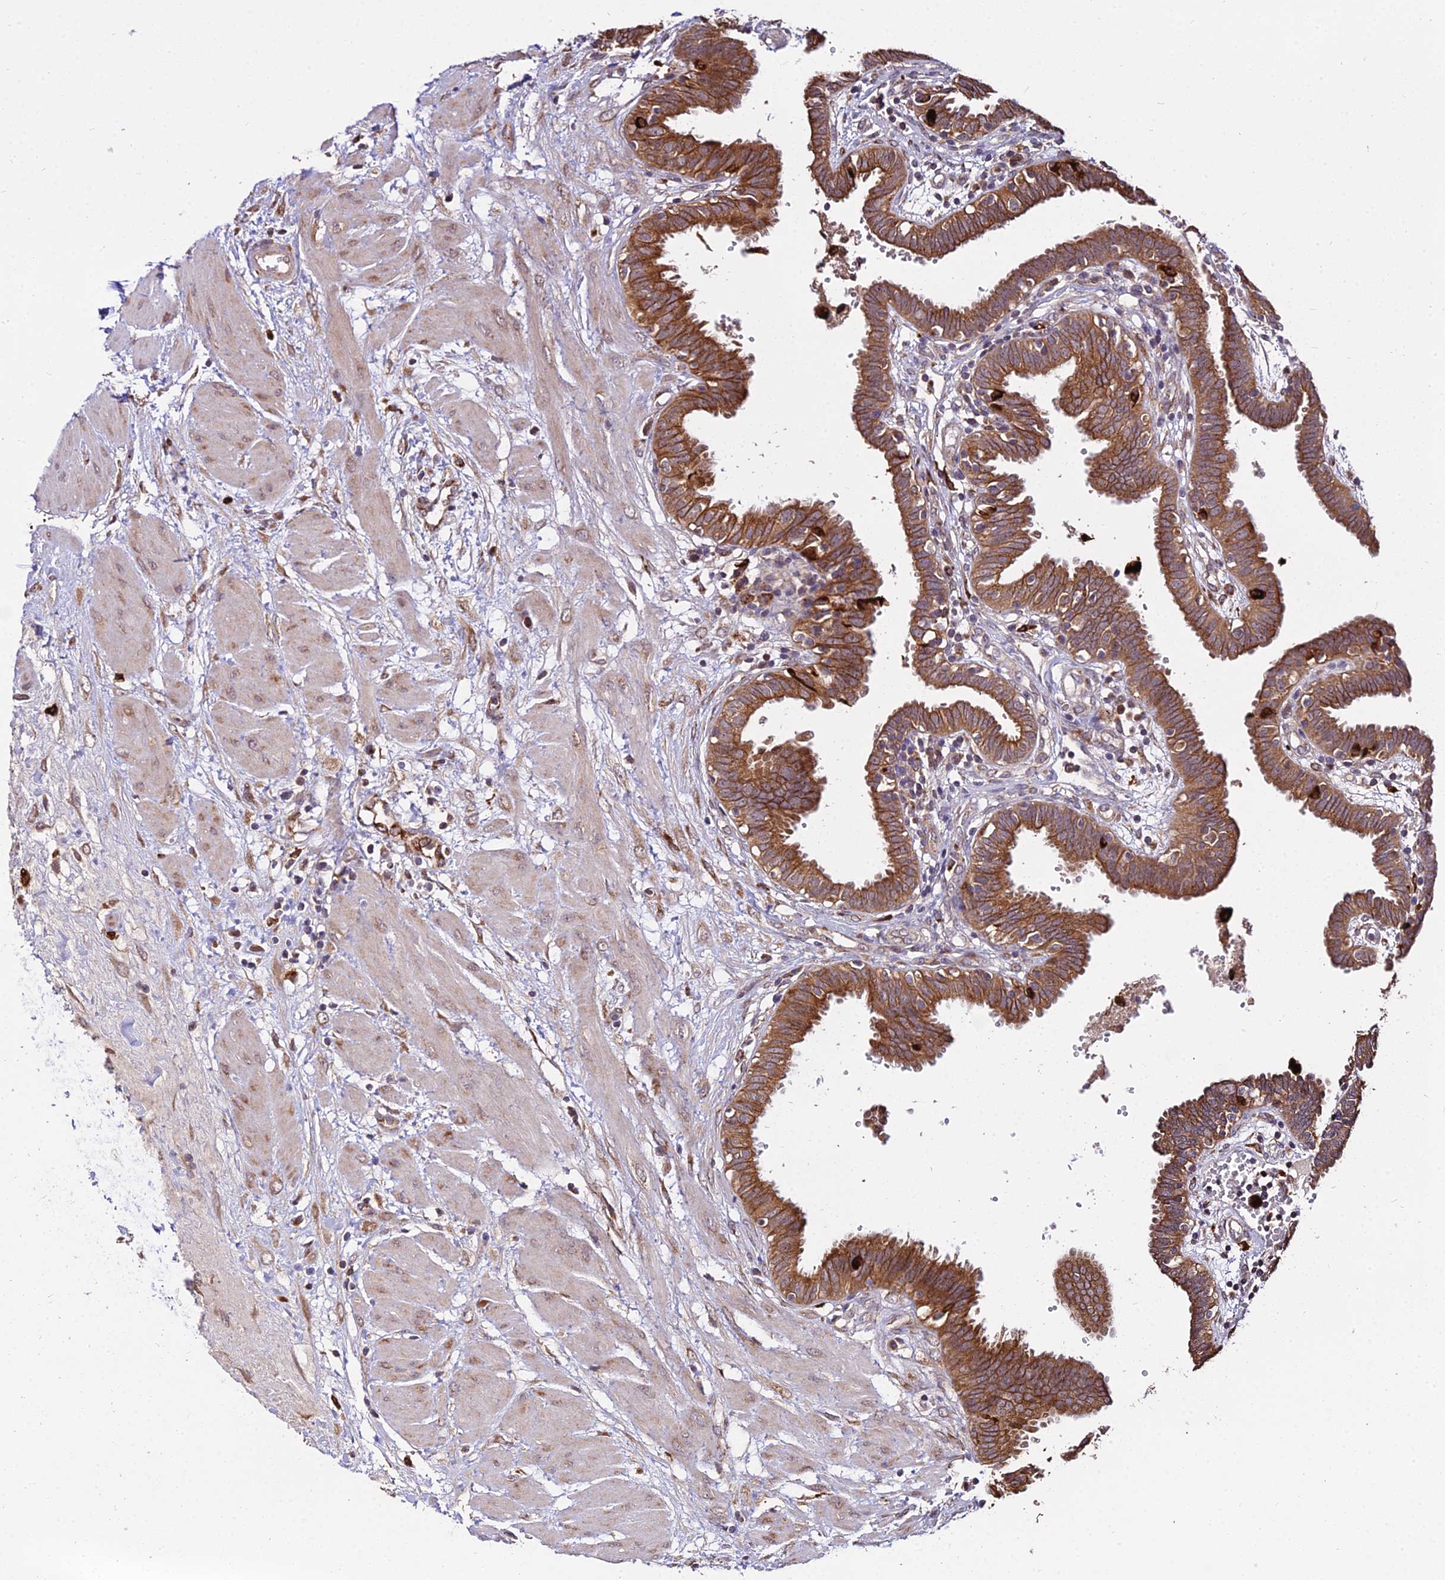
{"staining": {"intensity": "strong", "quantity": ">75%", "location": "cytoplasmic/membranous"}, "tissue": "fallopian tube", "cell_type": "Glandular cells", "image_type": "normal", "snomed": [{"axis": "morphology", "description": "Normal tissue, NOS"}, {"axis": "topography", "description": "Fallopian tube"}, {"axis": "topography", "description": "Placenta"}], "caption": "Glandular cells demonstrate high levels of strong cytoplasmic/membranous positivity in about >75% of cells in benign human fallopian tube.", "gene": "ENSG00000258465", "patient": {"sex": "female", "age": 32}}